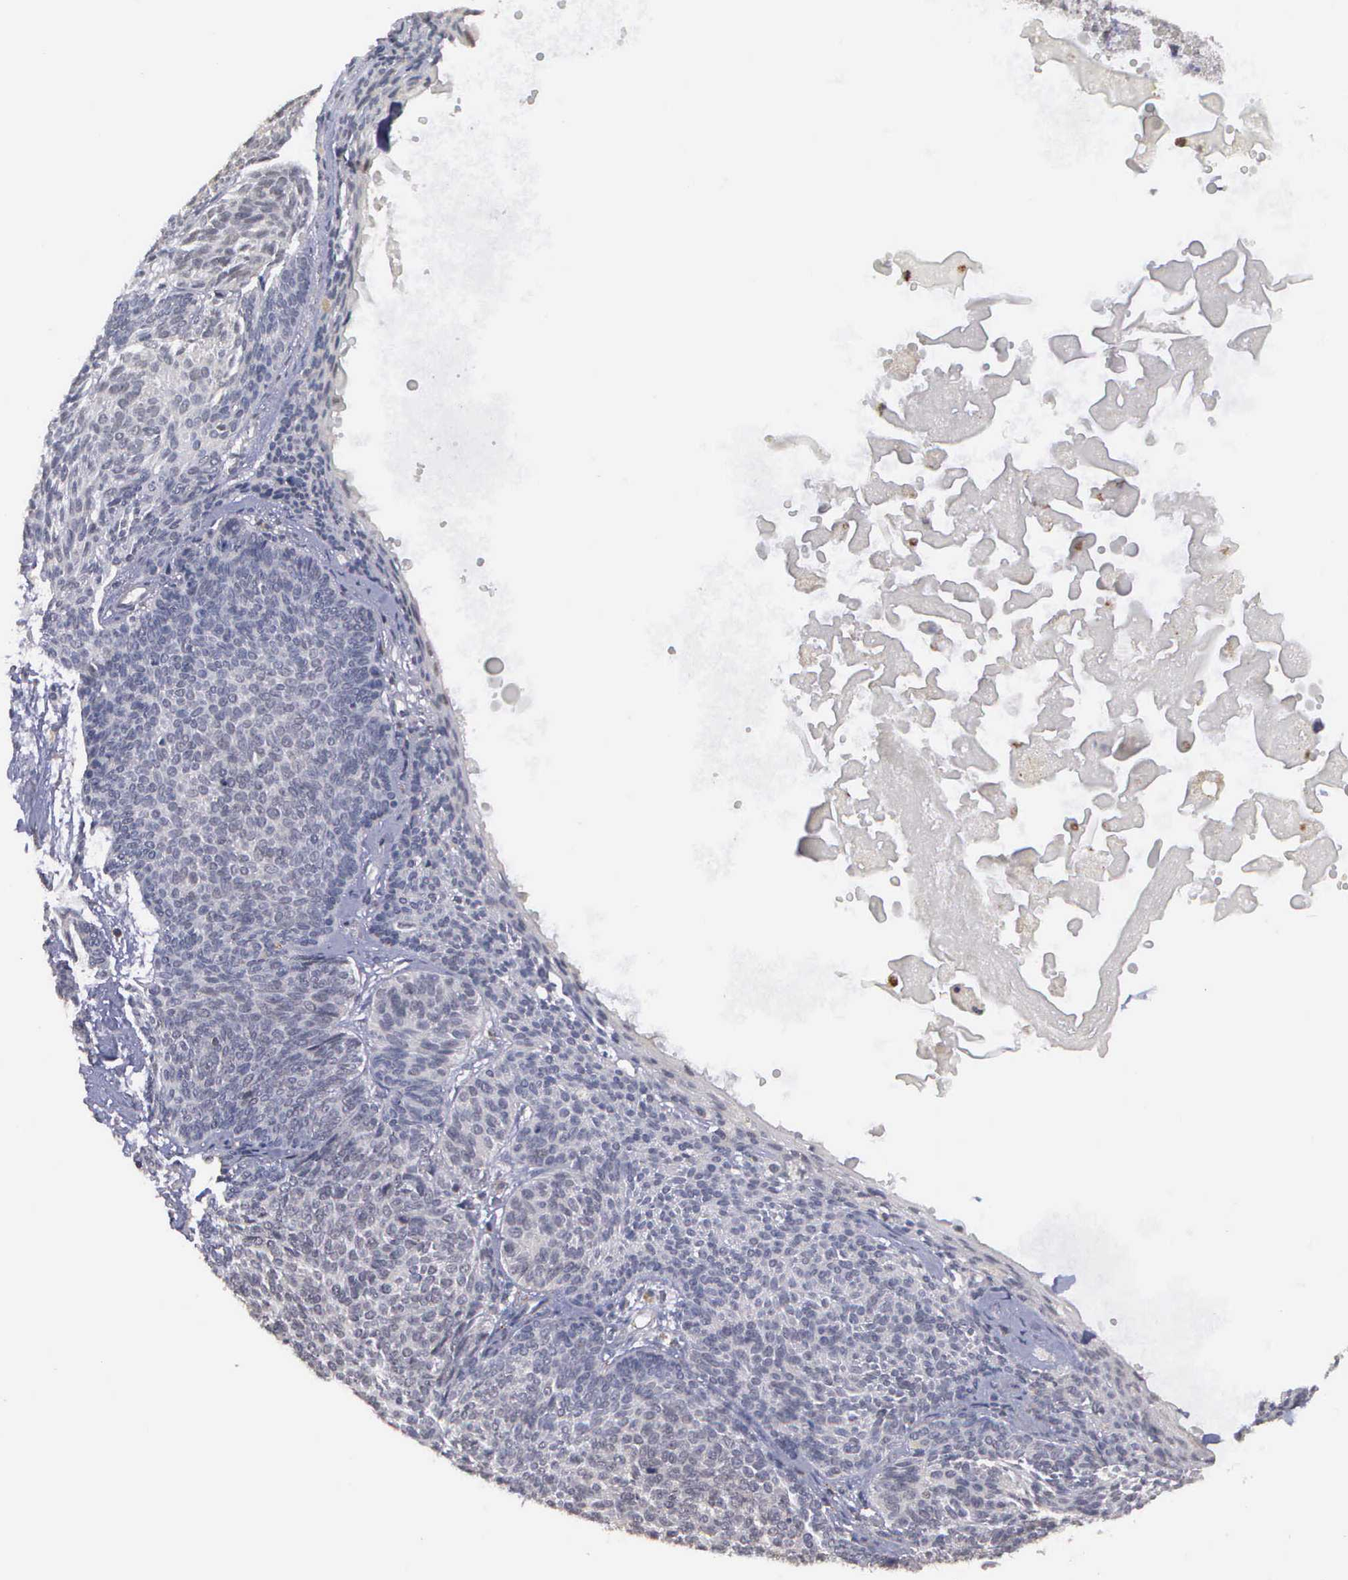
{"staining": {"intensity": "negative", "quantity": "none", "location": "none"}, "tissue": "skin cancer", "cell_type": "Tumor cells", "image_type": "cancer", "snomed": [{"axis": "morphology", "description": "Basal cell carcinoma"}, {"axis": "topography", "description": "Skin"}], "caption": "Protein analysis of skin cancer demonstrates no significant expression in tumor cells.", "gene": "MAP3K9", "patient": {"sex": "male", "age": 84}}